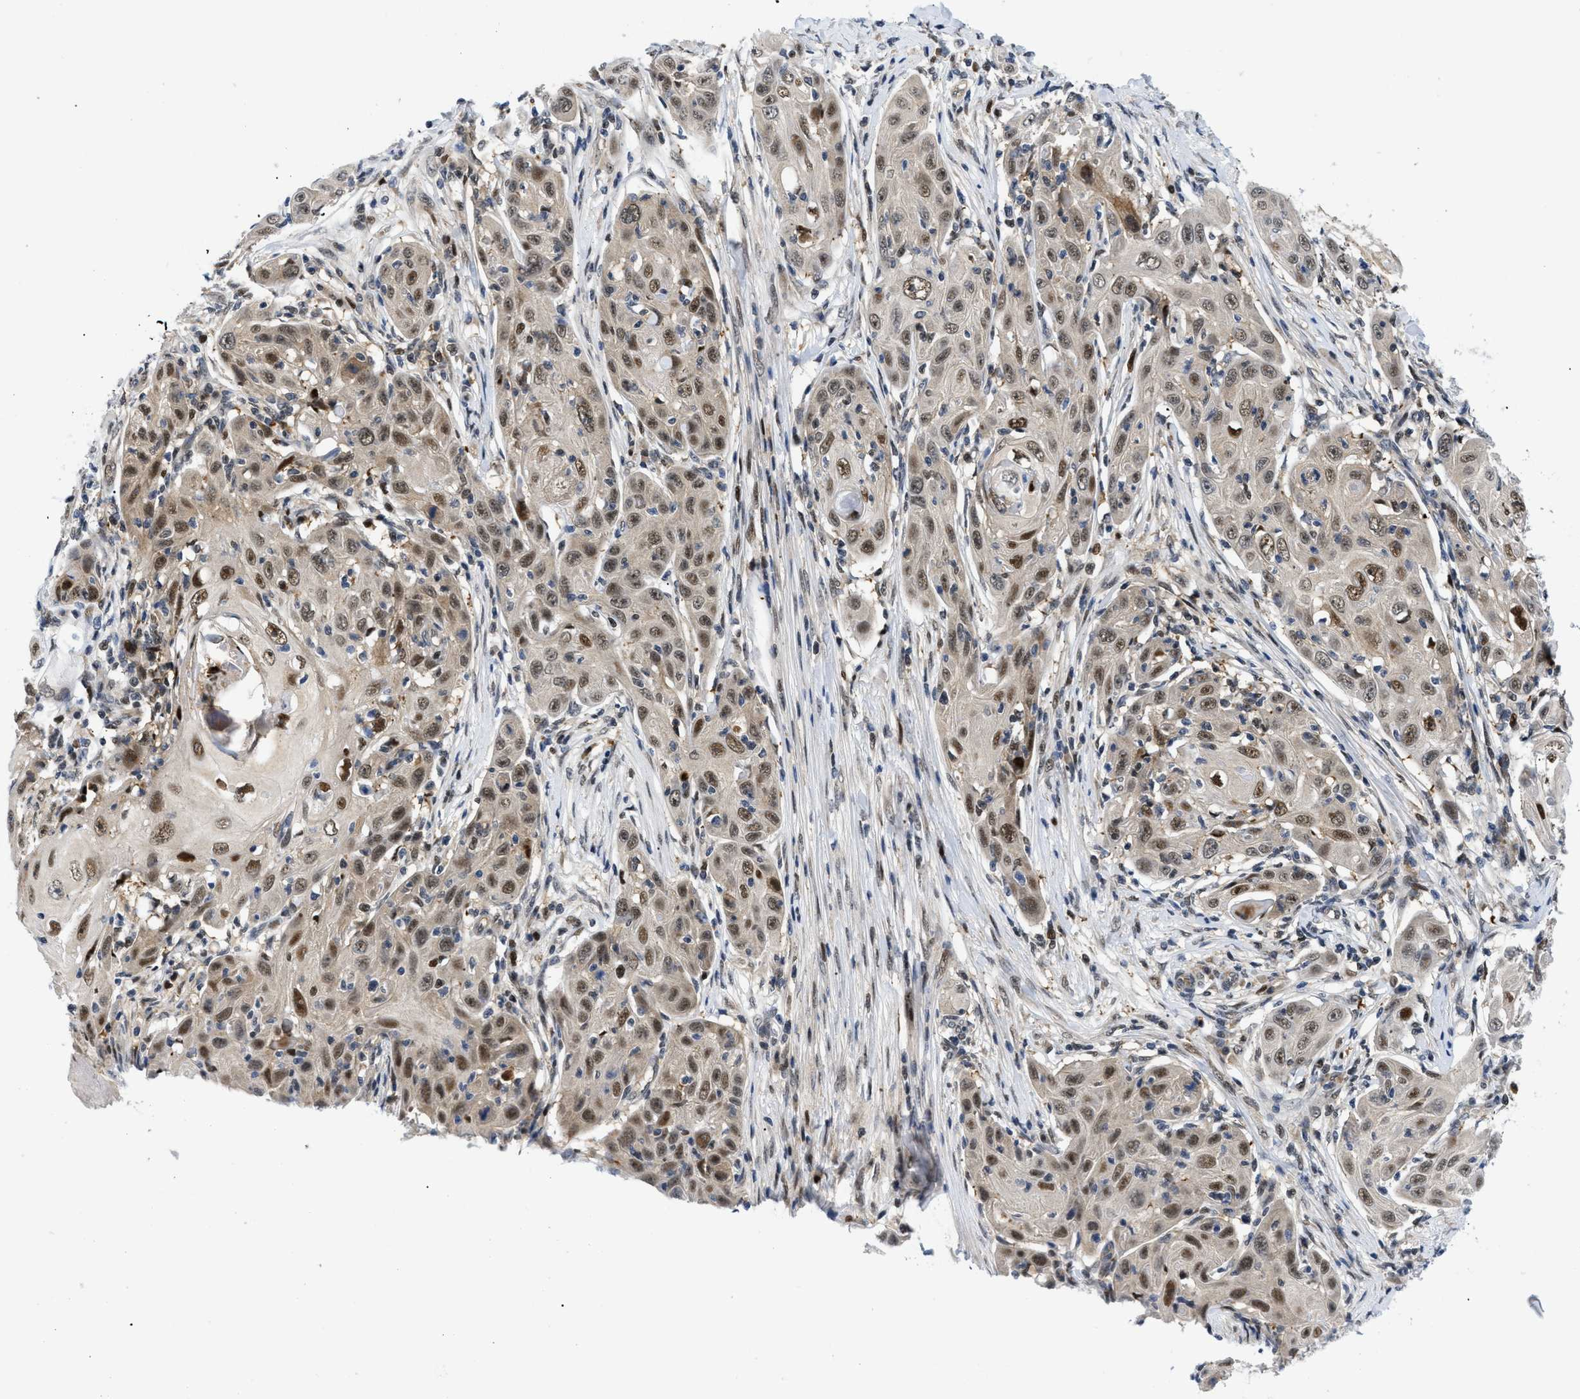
{"staining": {"intensity": "moderate", "quantity": ">75%", "location": "cytoplasmic/membranous,nuclear"}, "tissue": "skin cancer", "cell_type": "Tumor cells", "image_type": "cancer", "snomed": [{"axis": "morphology", "description": "Squamous cell carcinoma, NOS"}, {"axis": "topography", "description": "Skin"}], "caption": "A histopathology image of human skin cancer stained for a protein shows moderate cytoplasmic/membranous and nuclear brown staining in tumor cells.", "gene": "SLC29A2", "patient": {"sex": "female", "age": 88}}